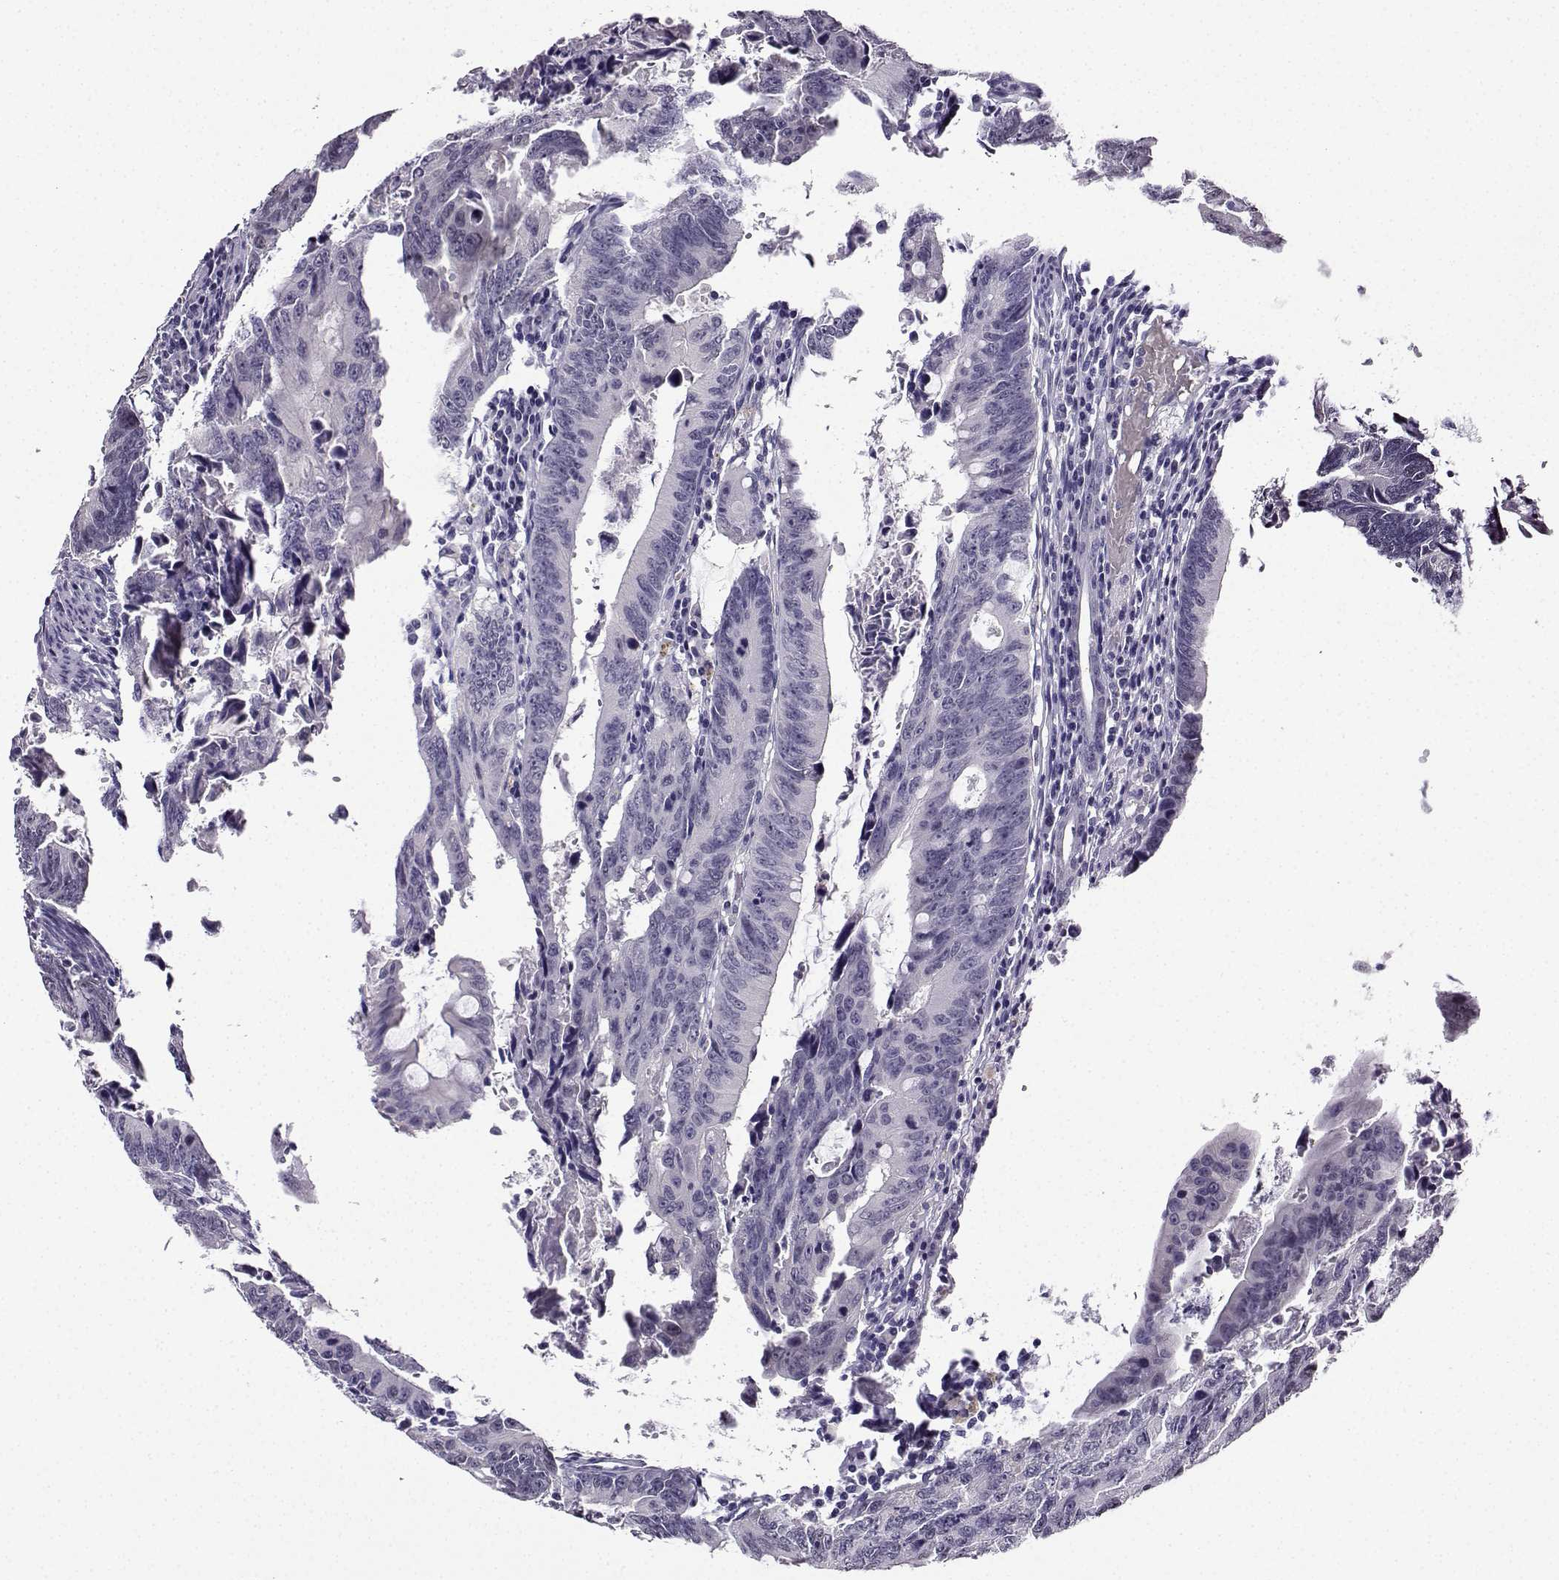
{"staining": {"intensity": "negative", "quantity": "none", "location": "none"}, "tissue": "colorectal cancer", "cell_type": "Tumor cells", "image_type": "cancer", "snomed": [{"axis": "morphology", "description": "Adenocarcinoma, NOS"}, {"axis": "topography", "description": "Colon"}], "caption": "High magnification brightfield microscopy of colorectal adenocarcinoma stained with DAB (3,3'-diaminobenzidine) (brown) and counterstained with hematoxylin (blue): tumor cells show no significant expression.", "gene": "LRFN2", "patient": {"sex": "female", "age": 87}}